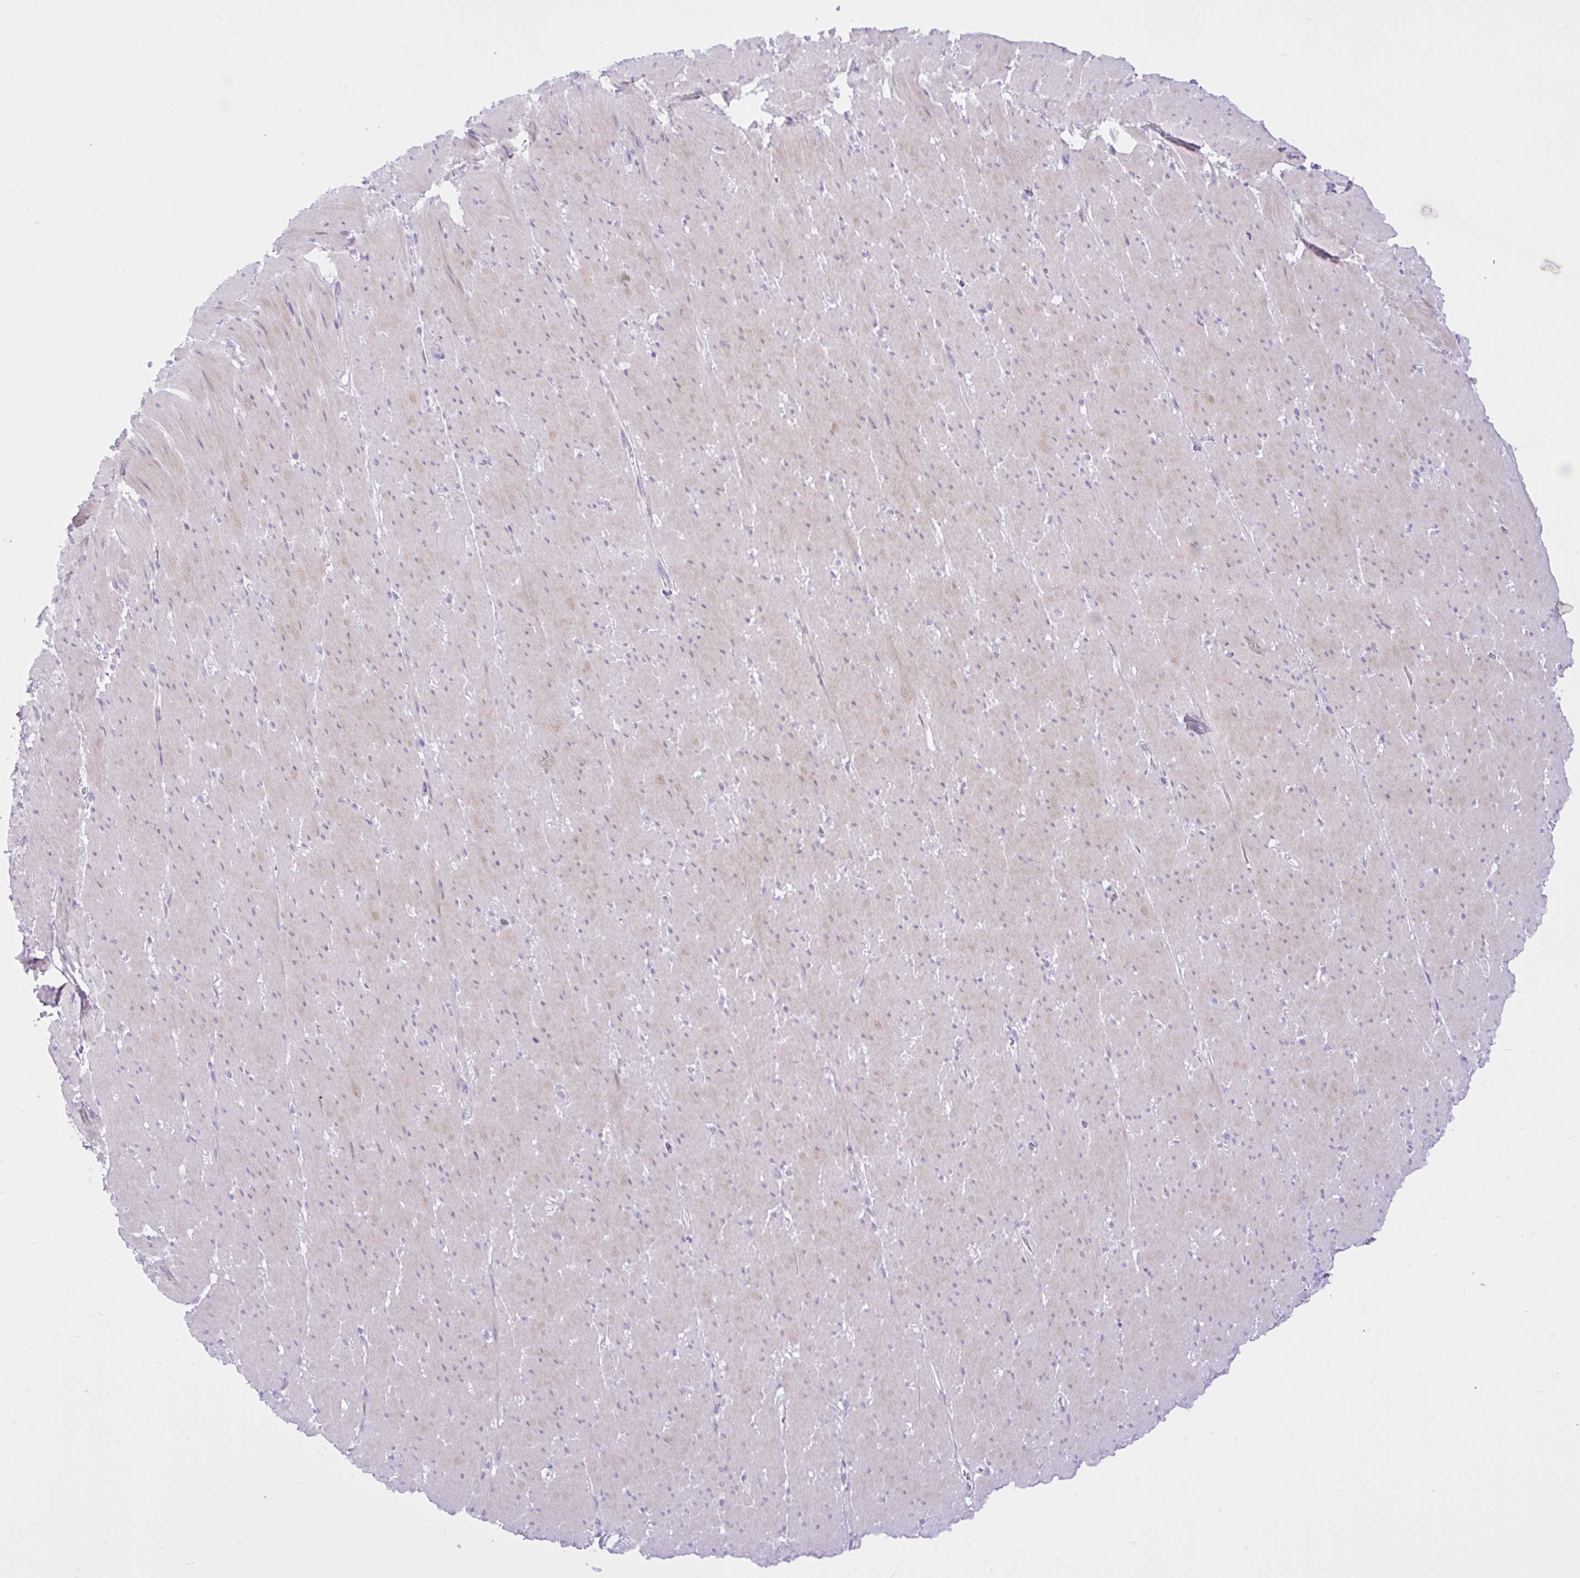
{"staining": {"intensity": "weak", "quantity": "<25%", "location": "cytoplasmic/membranous"}, "tissue": "smooth muscle", "cell_type": "Smooth muscle cells", "image_type": "normal", "snomed": [{"axis": "morphology", "description": "Normal tissue, NOS"}, {"axis": "topography", "description": "Smooth muscle"}, {"axis": "topography", "description": "Rectum"}], "caption": "A high-resolution micrograph shows immunohistochemistry (IHC) staining of unremarkable smooth muscle, which reveals no significant staining in smooth muscle cells.", "gene": "ZNF101", "patient": {"sex": "male", "age": 53}}